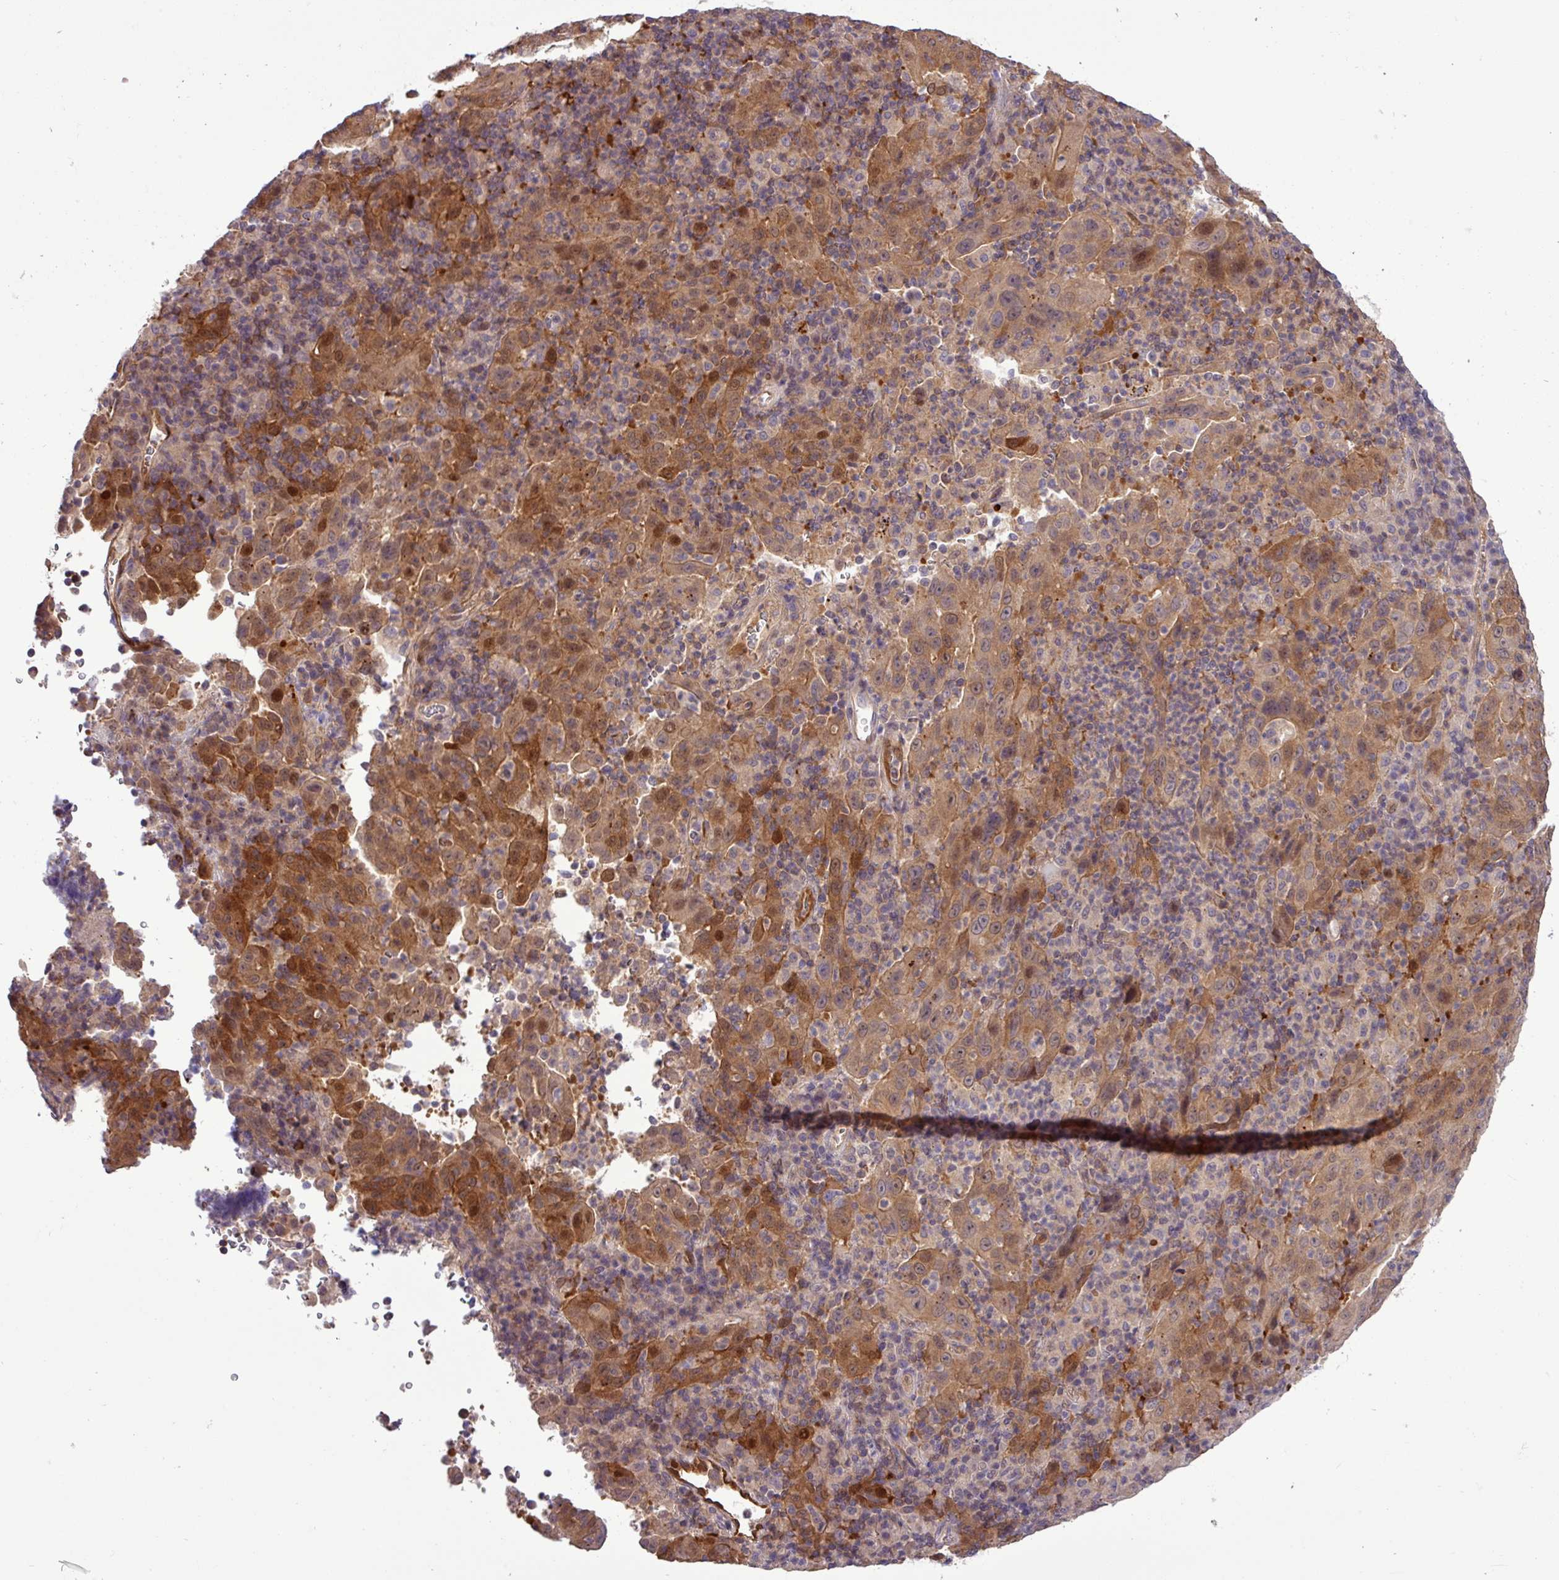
{"staining": {"intensity": "strong", "quantity": "25%-75%", "location": "cytoplasmic/membranous"}, "tissue": "pancreatic cancer", "cell_type": "Tumor cells", "image_type": "cancer", "snomed": [{"axis": "morphology", "description": "Adenocarcinoma, NOS"}, {"axis": "topography", "description": "Pancreas"}], "caption": "Approximately 25%-75% of tumor cells in human pancreatic cancer show strong cytoplasmic/membranous protein staining as visualized by brown immunohistochemical staining.", "gene": "CARHSP1", "patient": {"sex": "male", "age": 63}}